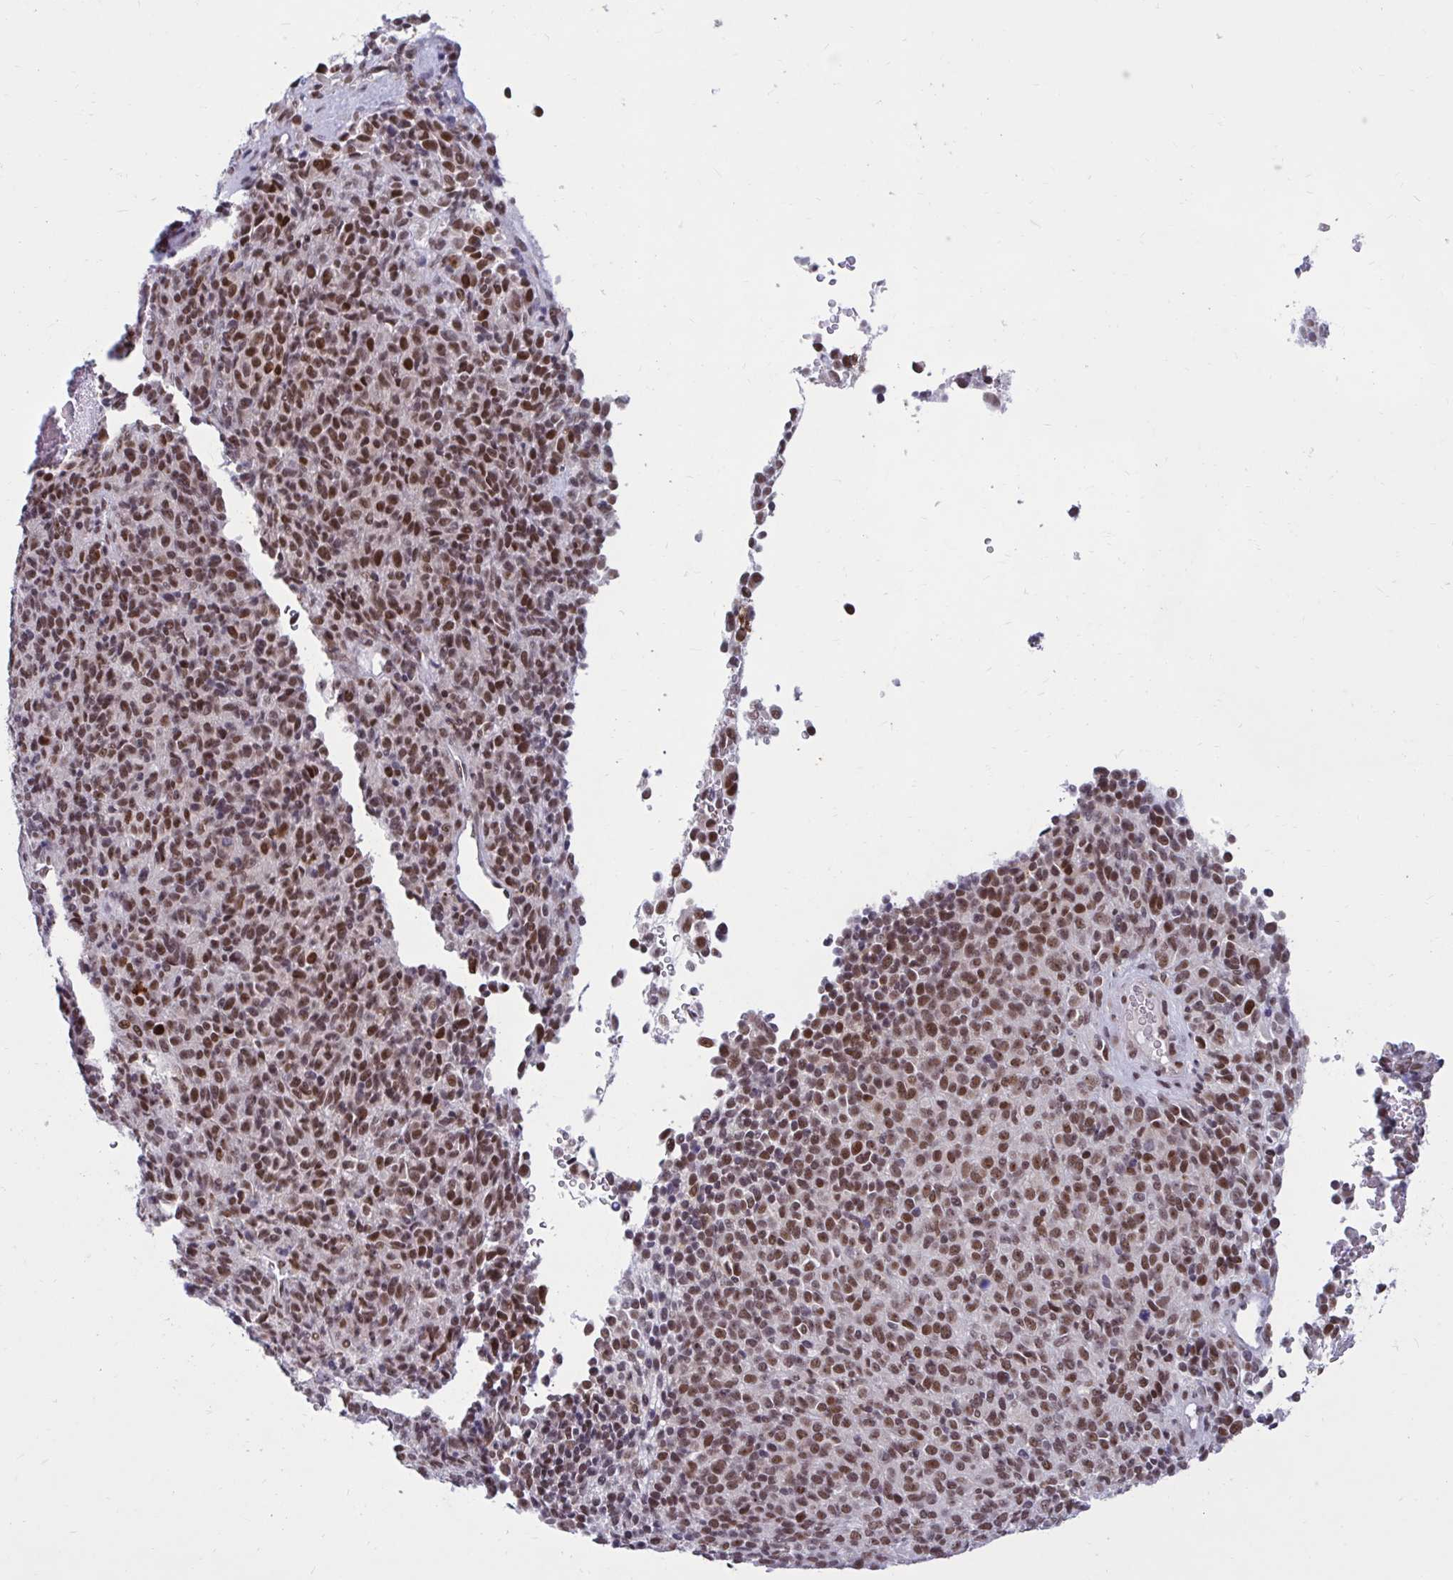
{"staining": {"intensity": "moderate", "quantity": ">75%", "location": "nuclear"}, "tissue": "melanoma", "cell_type": "Tumor cells", "image_type": "cancer", "snomed": [{"axis": "morphology", "description": "Malignant melanoma, Metastatic site"}, {"axis": "topography", "description": "Brain"}], "caption": "The histopathology image reveals staining of malignant melanoma (metastatic site), revealing moderate nuclear protein positivity (brown color) within tumor cells.", "gene": "PHF10", "patient": {"sex": "female", "age": 56}}